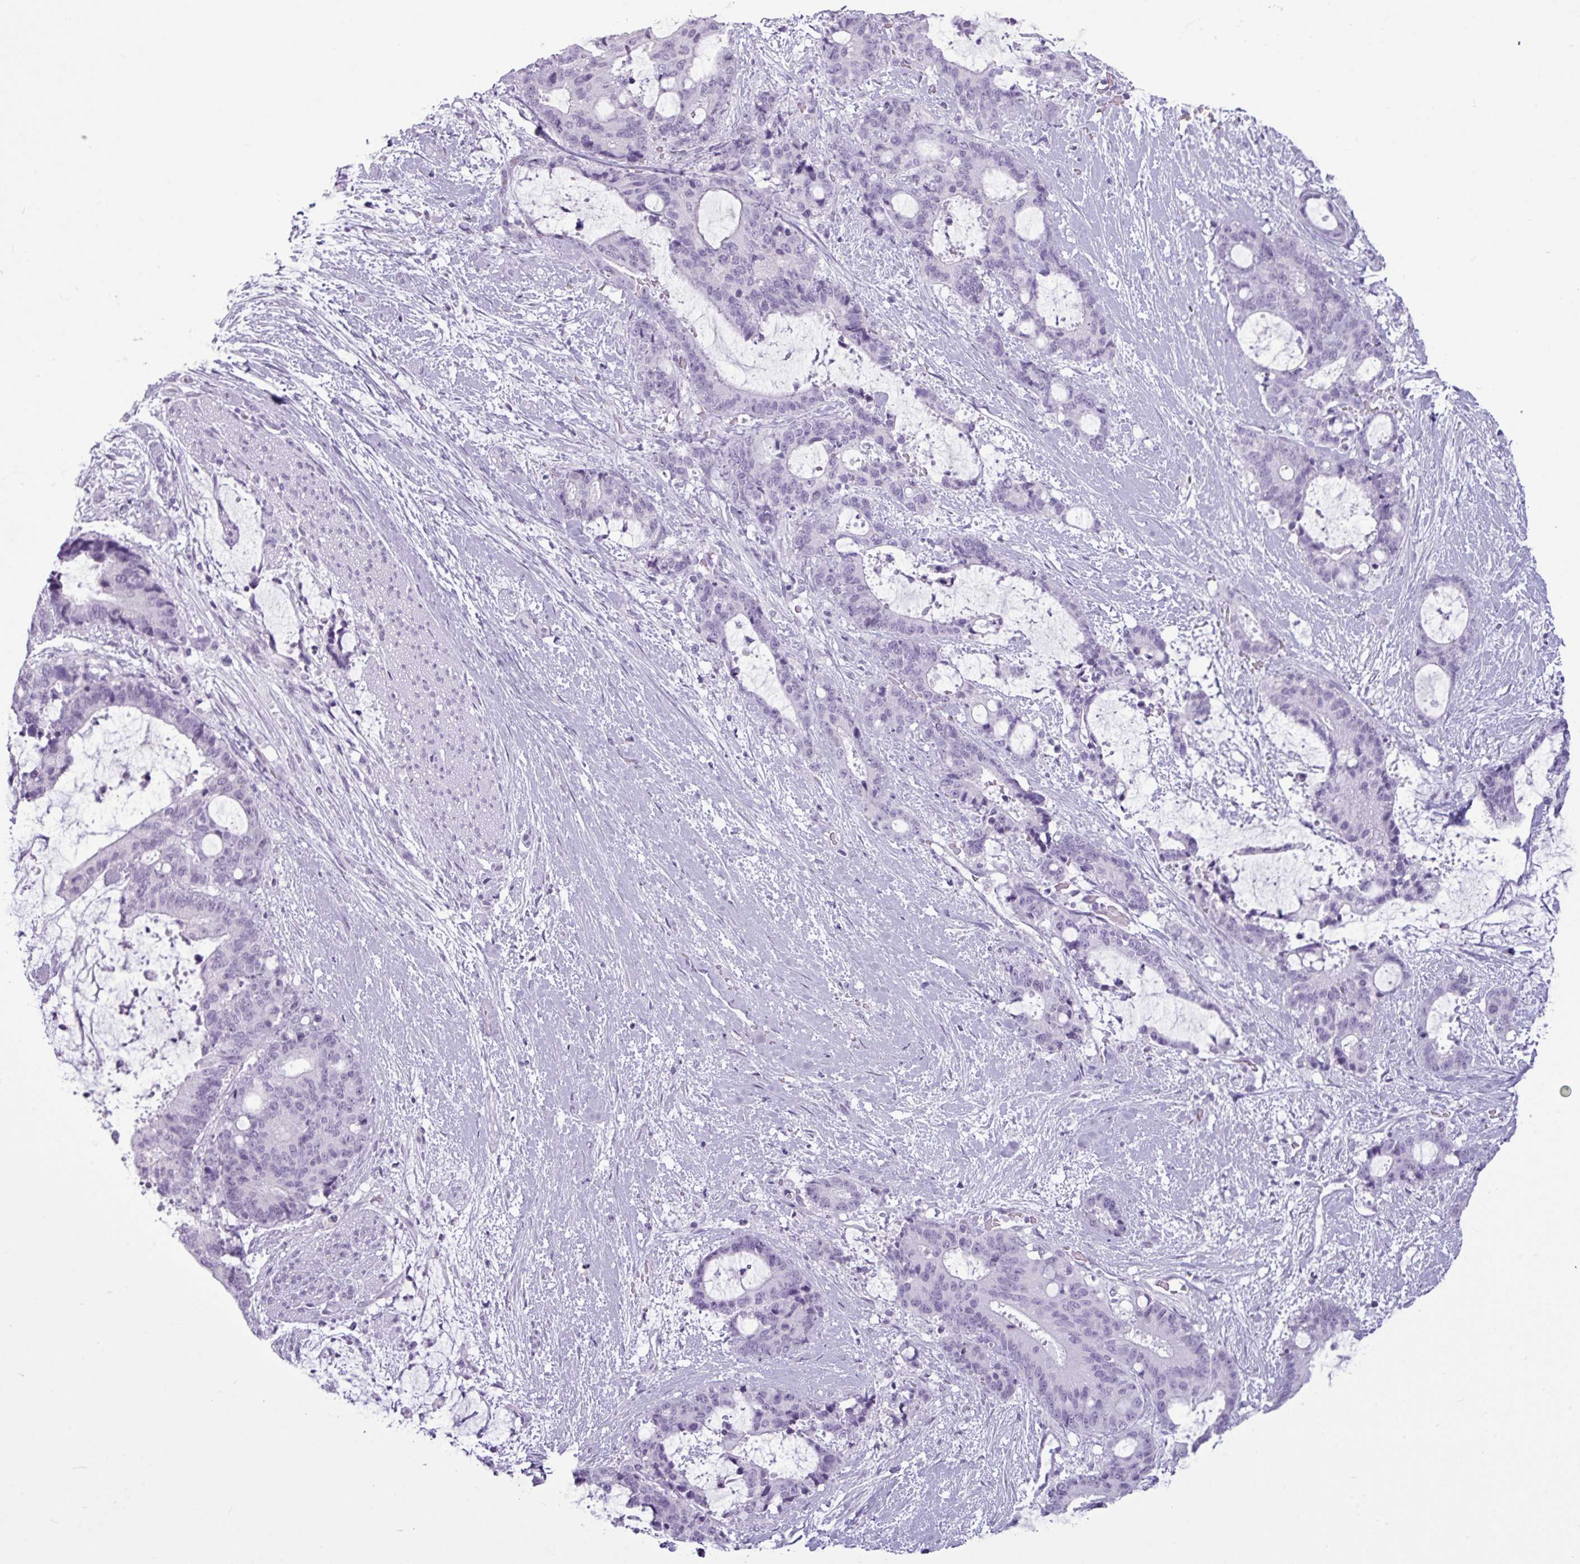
{"staining": {"intensity": "negative", "quantity": "none", "location": "none"}, "tissue": "liver cancer", "cell_type": "Tumor cells", "image_type": "cancer", "snomed": [{"axis": "morphology", "description": "Normal tissue, NOS"}, {"axis": "morphology", "description": "Cholangiocarcinoma"}, {"axis": "topography", "description": "Liver"}, {"axis": "topography", "description": "Peripheral nerve tissue"}], "caption": "The micrograph exhibits no significant positivity in tumor cells of cholangiocarcinoma (liver).", "gene": "AMY2A", "patient": {"sex": "female", "age": 73}}